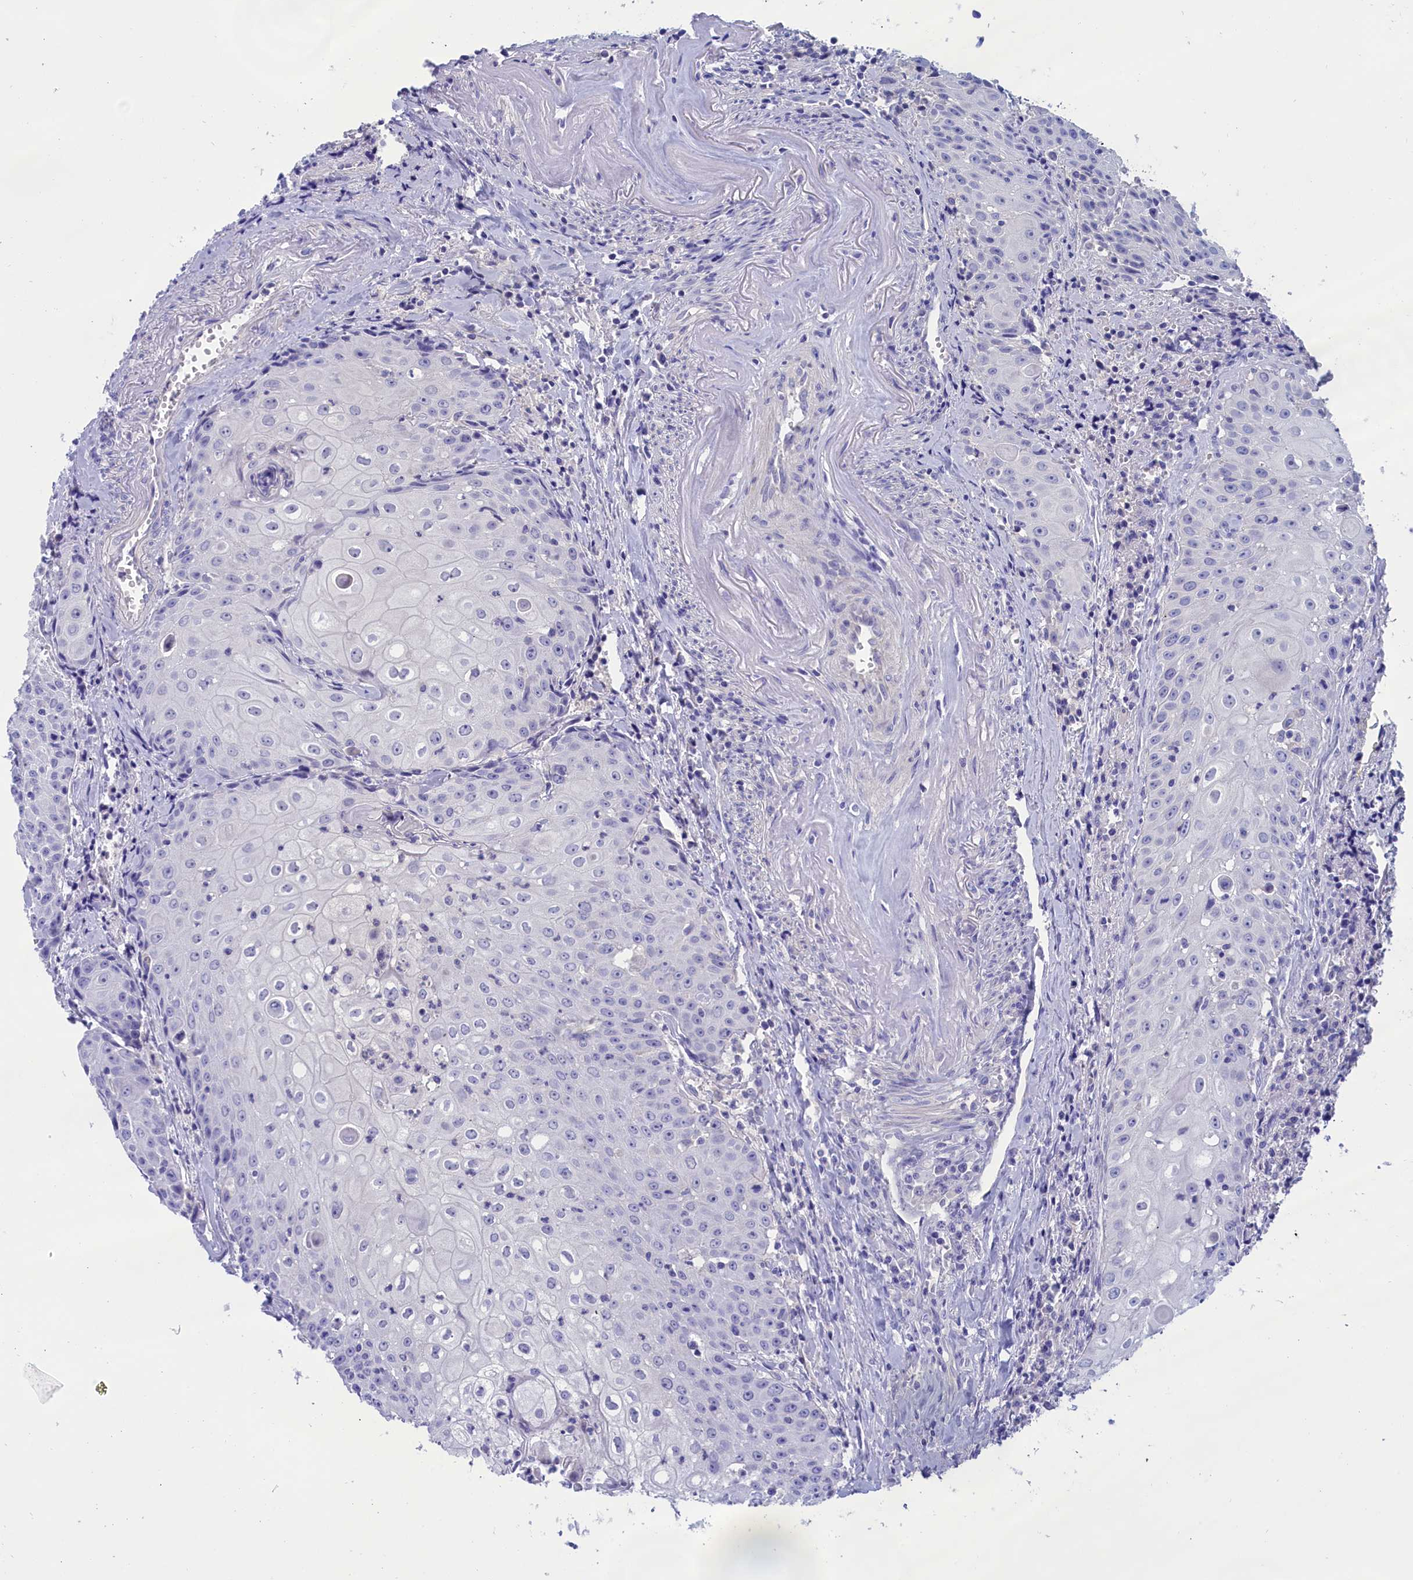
{"staining": {"intensity": "negative", "quantity": "none", "location": "none"}, "tissue": "head and neck cancer", "cell_type": "Tumor cells", "image_type": "cancer", "snomed": [{"axis": "morphology", "description": "Squamous cell carcinoma, NOS"}, {"axis": "topography", "description": "Oral tissue"}, {"axis": "topography", "description": "Head-Neck"}], "caption": "IHC image of neoplastic tissue: human squamous cell carcinoma (head and neck) stained with DAB displays no significant protein staining in tumor cells.", "gene": "VPS35L", "patient": {"sex": "female", "age": 82}}